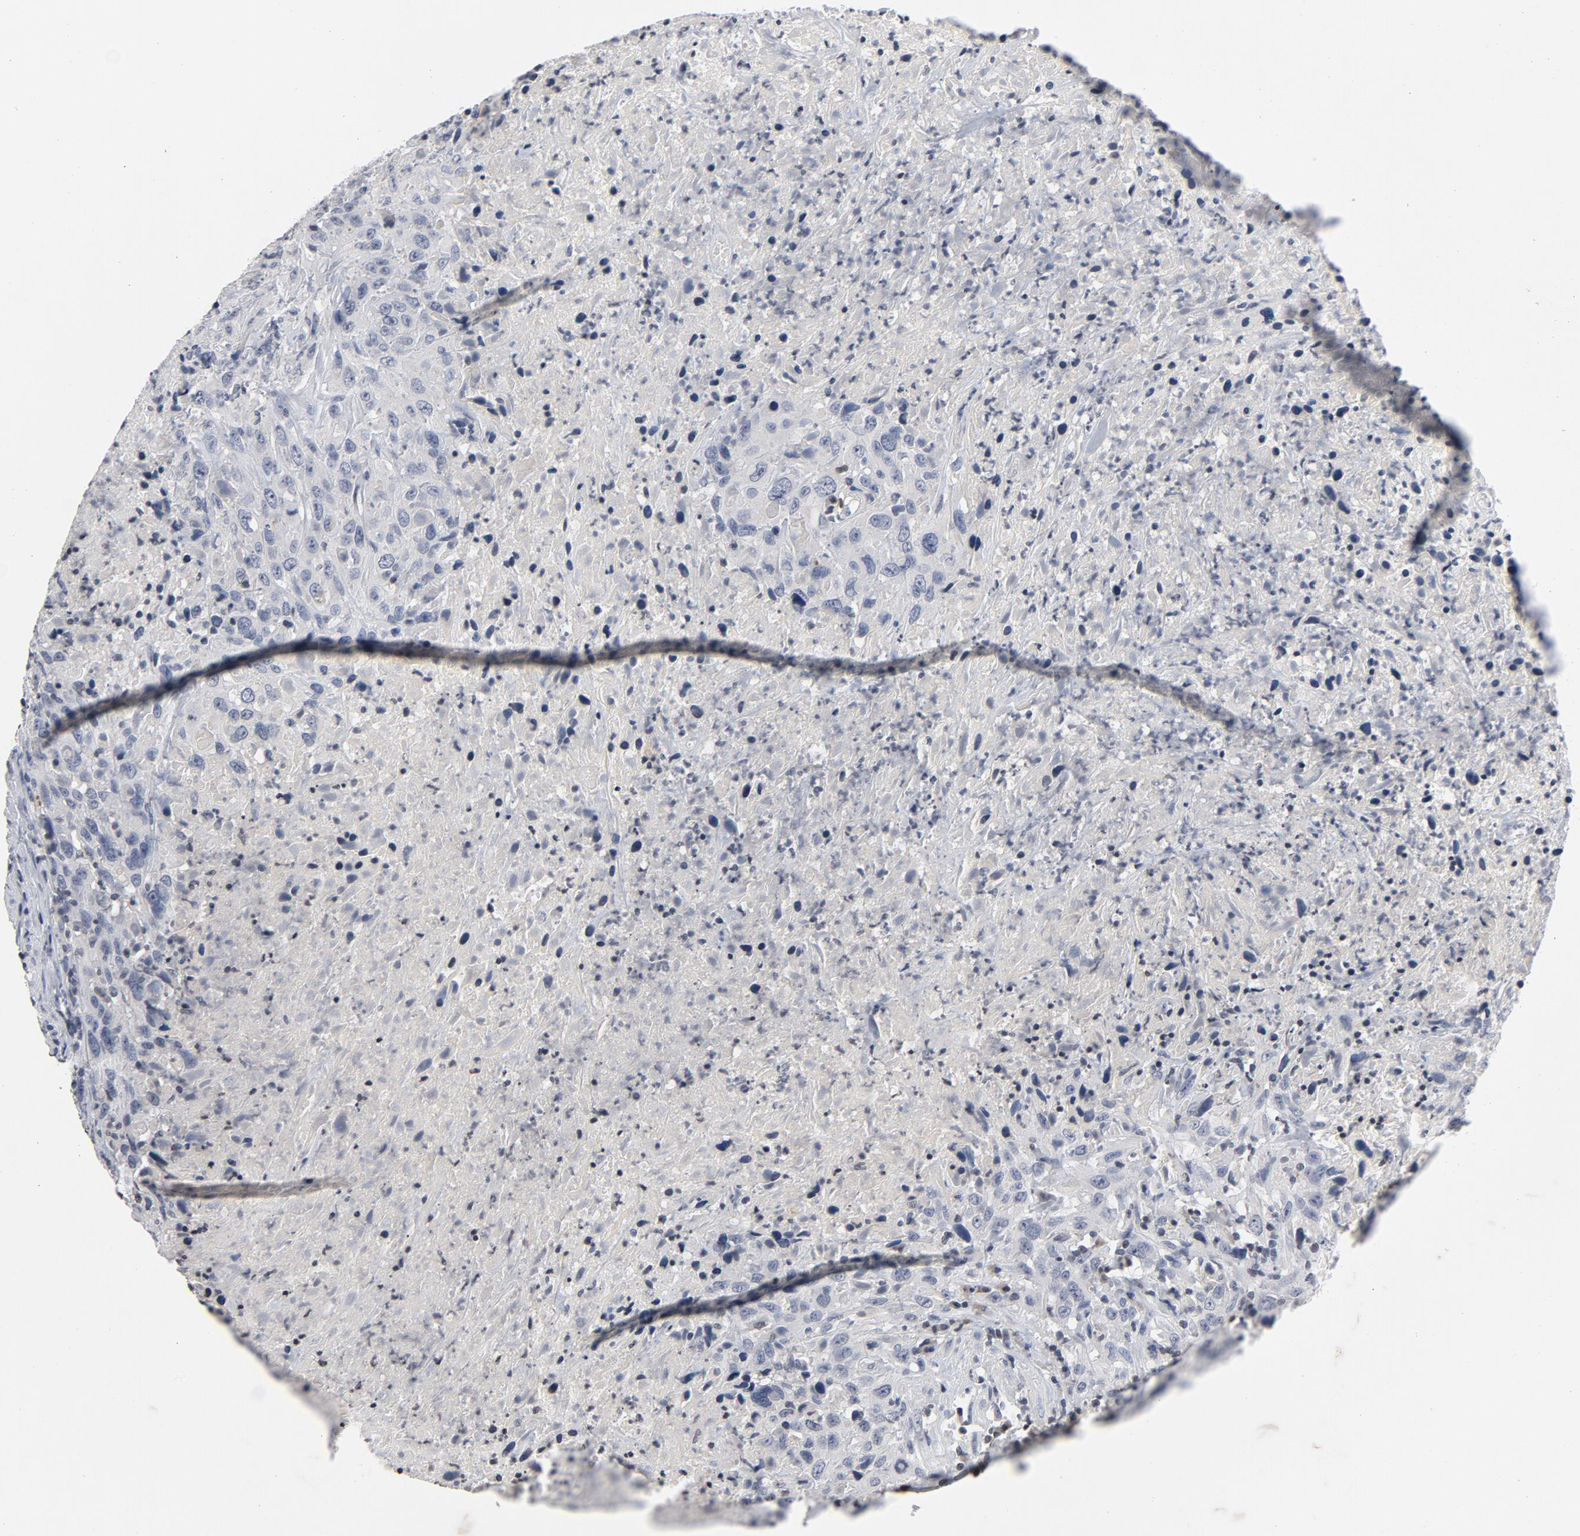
{"staining": {"intensity": "negative", "quantity": "none", "location": "none"}, "tissue": "urothelial cancer", "cell_type": "Tumor cells", "image_type": "cancer", "snomed": [{"axis": "morphology", "description": "Urothelial carcinoma, High grade"}, {"axis": "topography", "description": "Urinary bladder"}], "caption": "IHC of urothelial cancer shows no expression in tumor cells.", "gene": "TCL1A", "patient": {"sex": "male", "age": 61}}